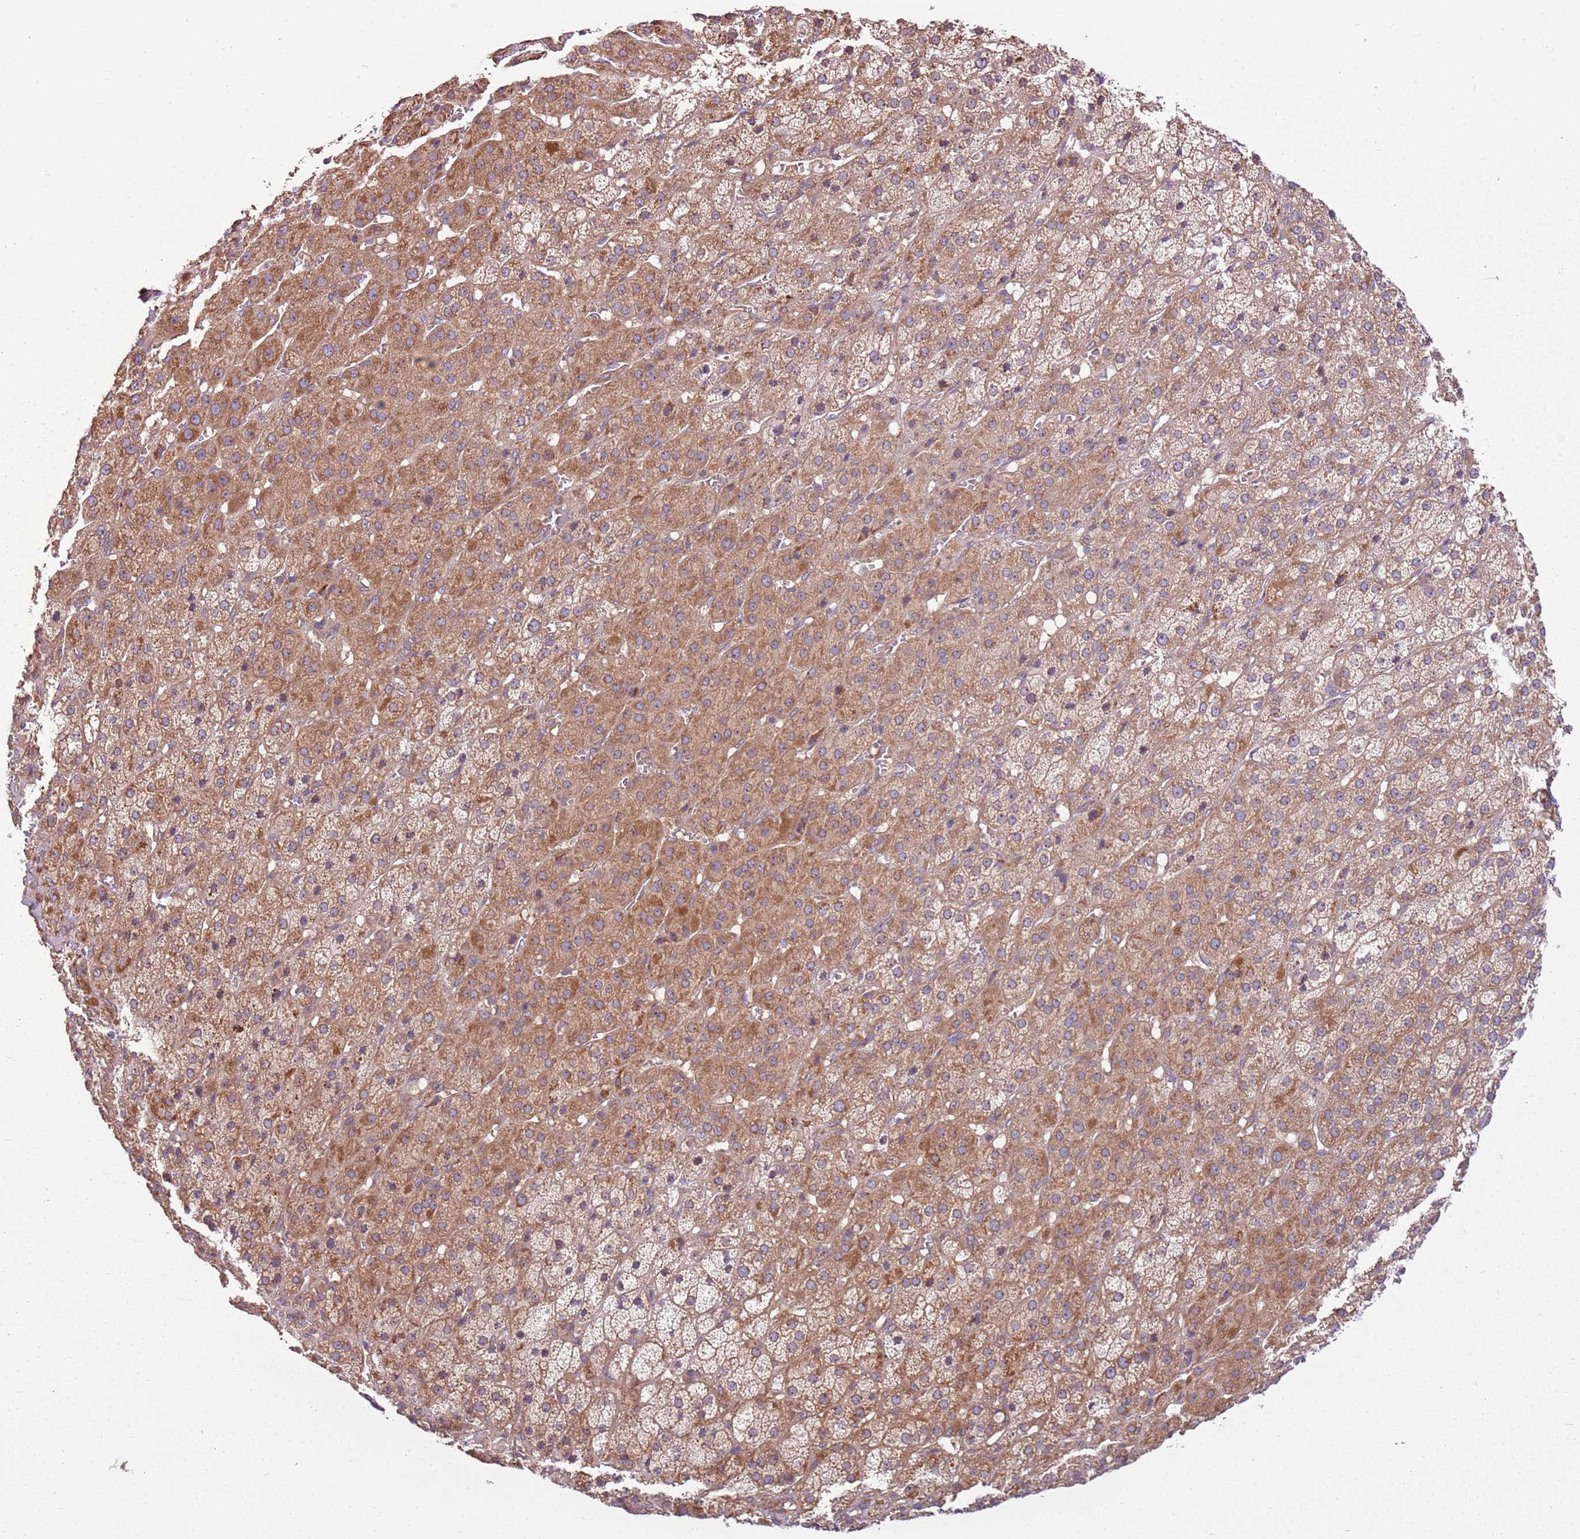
{"staining": {"intensity": "moderate", "quantity": ">75%", "location": "cytoplasmic/membranous"}, "tissue": "adrenal gland", "cell_type": "Glandular cells", "image_type": "normal", "snomed": [{"axis": "morphology", "description": "Normal tissue, NOS"}, {"axis": "topography", "description": "Adrenal gland"}], "caption": "Immunohistochemical staining of benign adrenal gland shows >75% levels of moderate cytoplasmic/membranous protein positivity in approximately >75% of glandular cells.", "gene": "RPL21", "patient": {"sex": "female", "age": 57}}